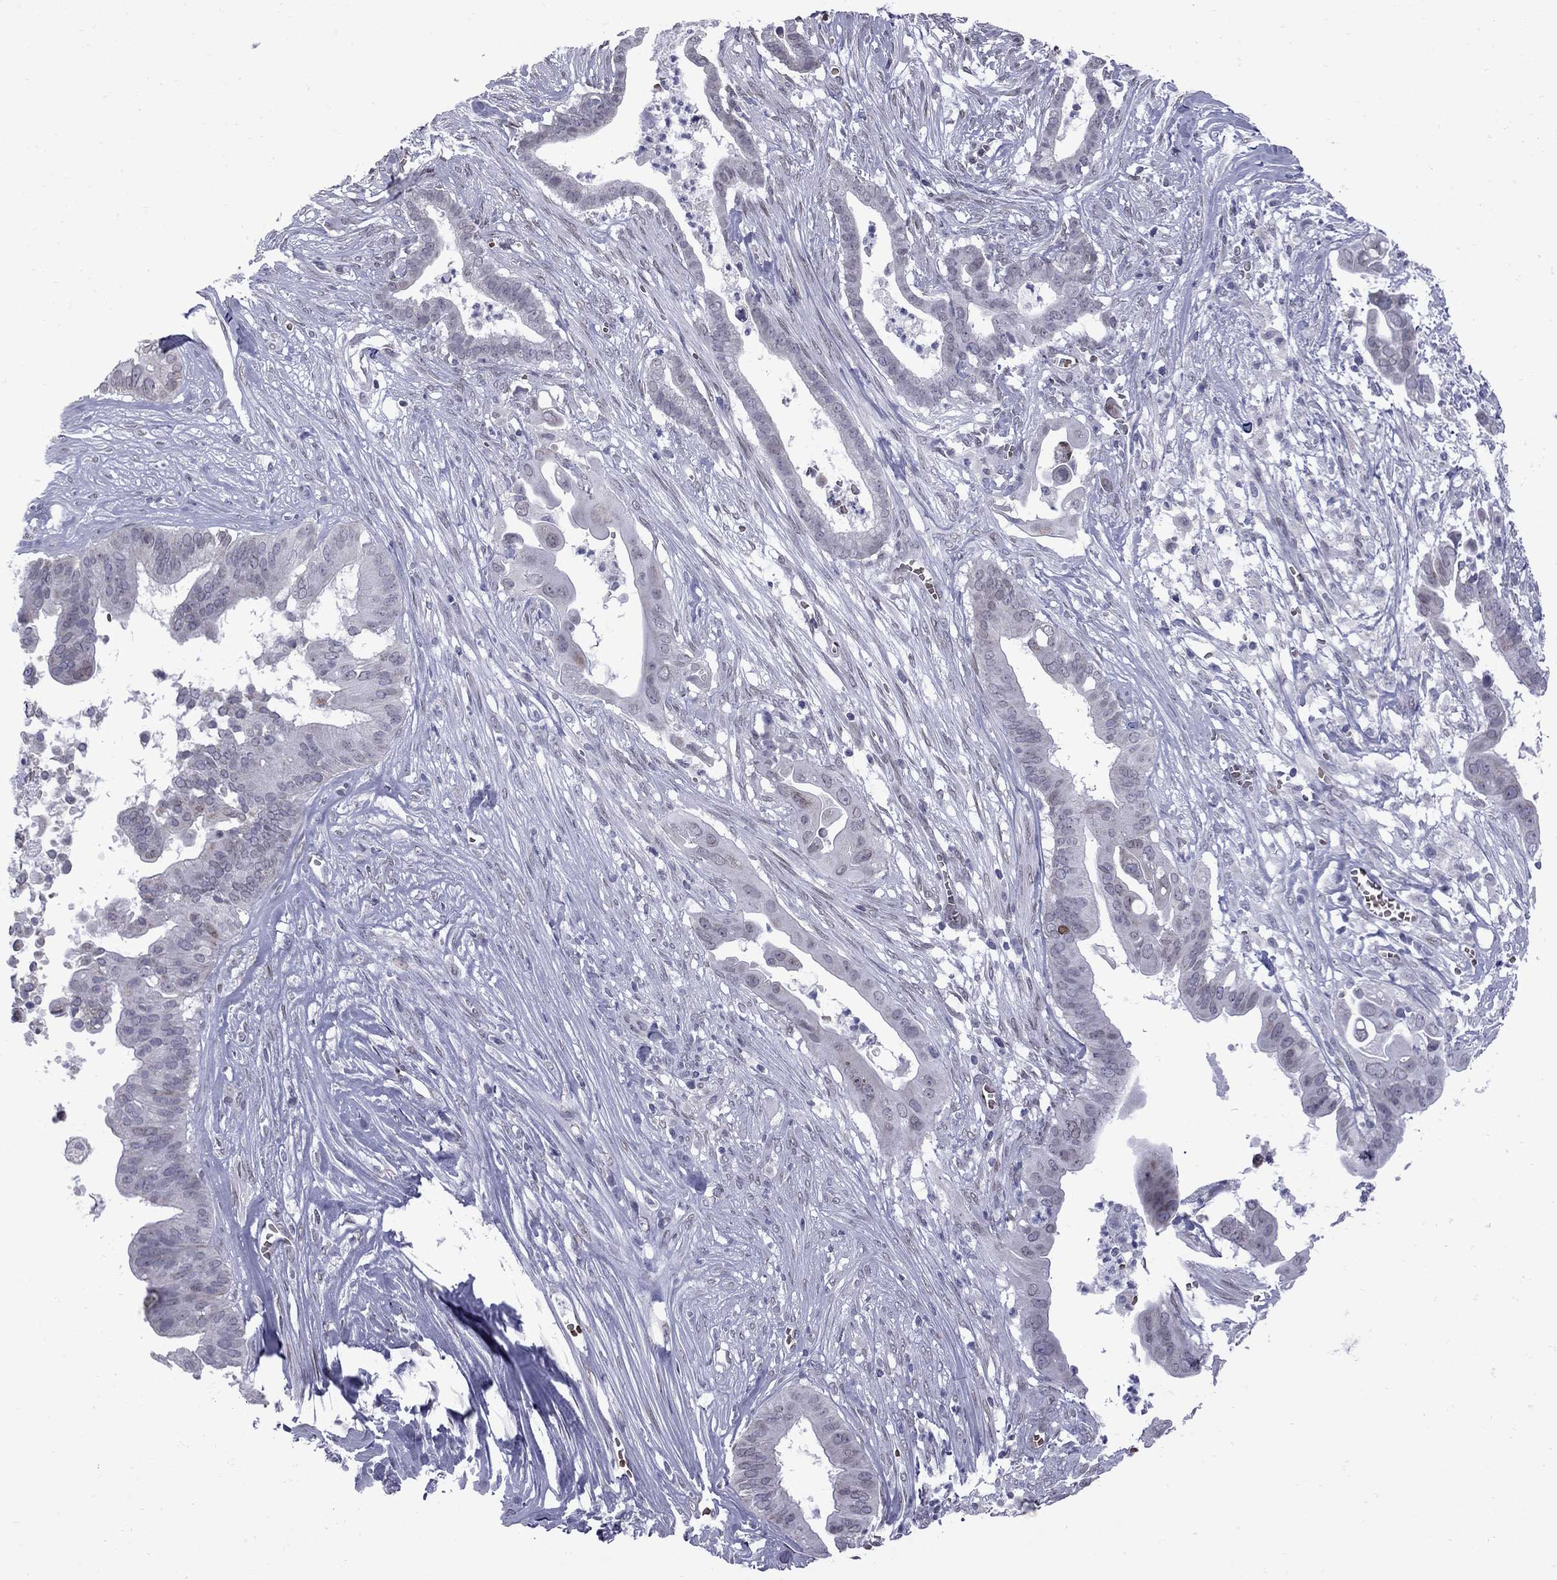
{"staining": {"intensity": "weak", "quantity": "<25%", "location": "cytoplasmic/membranous"}, "tissue": "pancreatic cancer", "cell_type": "Tumor cells", "image_type": "cancer", "snomed": [{"axis": "morphology", "description": "Adenocarcinoma, NOS"}, {"axis": "topography", "description": "Pancreas"}], "caption": "High magnification brightfield microscopy of adenocarcinoma (pancreatic) stained with DAB (brown) and counterstained with hematoxylin (blue): tumor cells show no significant positivity. Brightfield microscopy of IHC stained with DAB (3,3'-diaminobenzidine) (brown) and hematoxylin (blue), captured at high magnification.", "gene": "CLTCL1", "patient": {"sex": "male", "age": 61}}